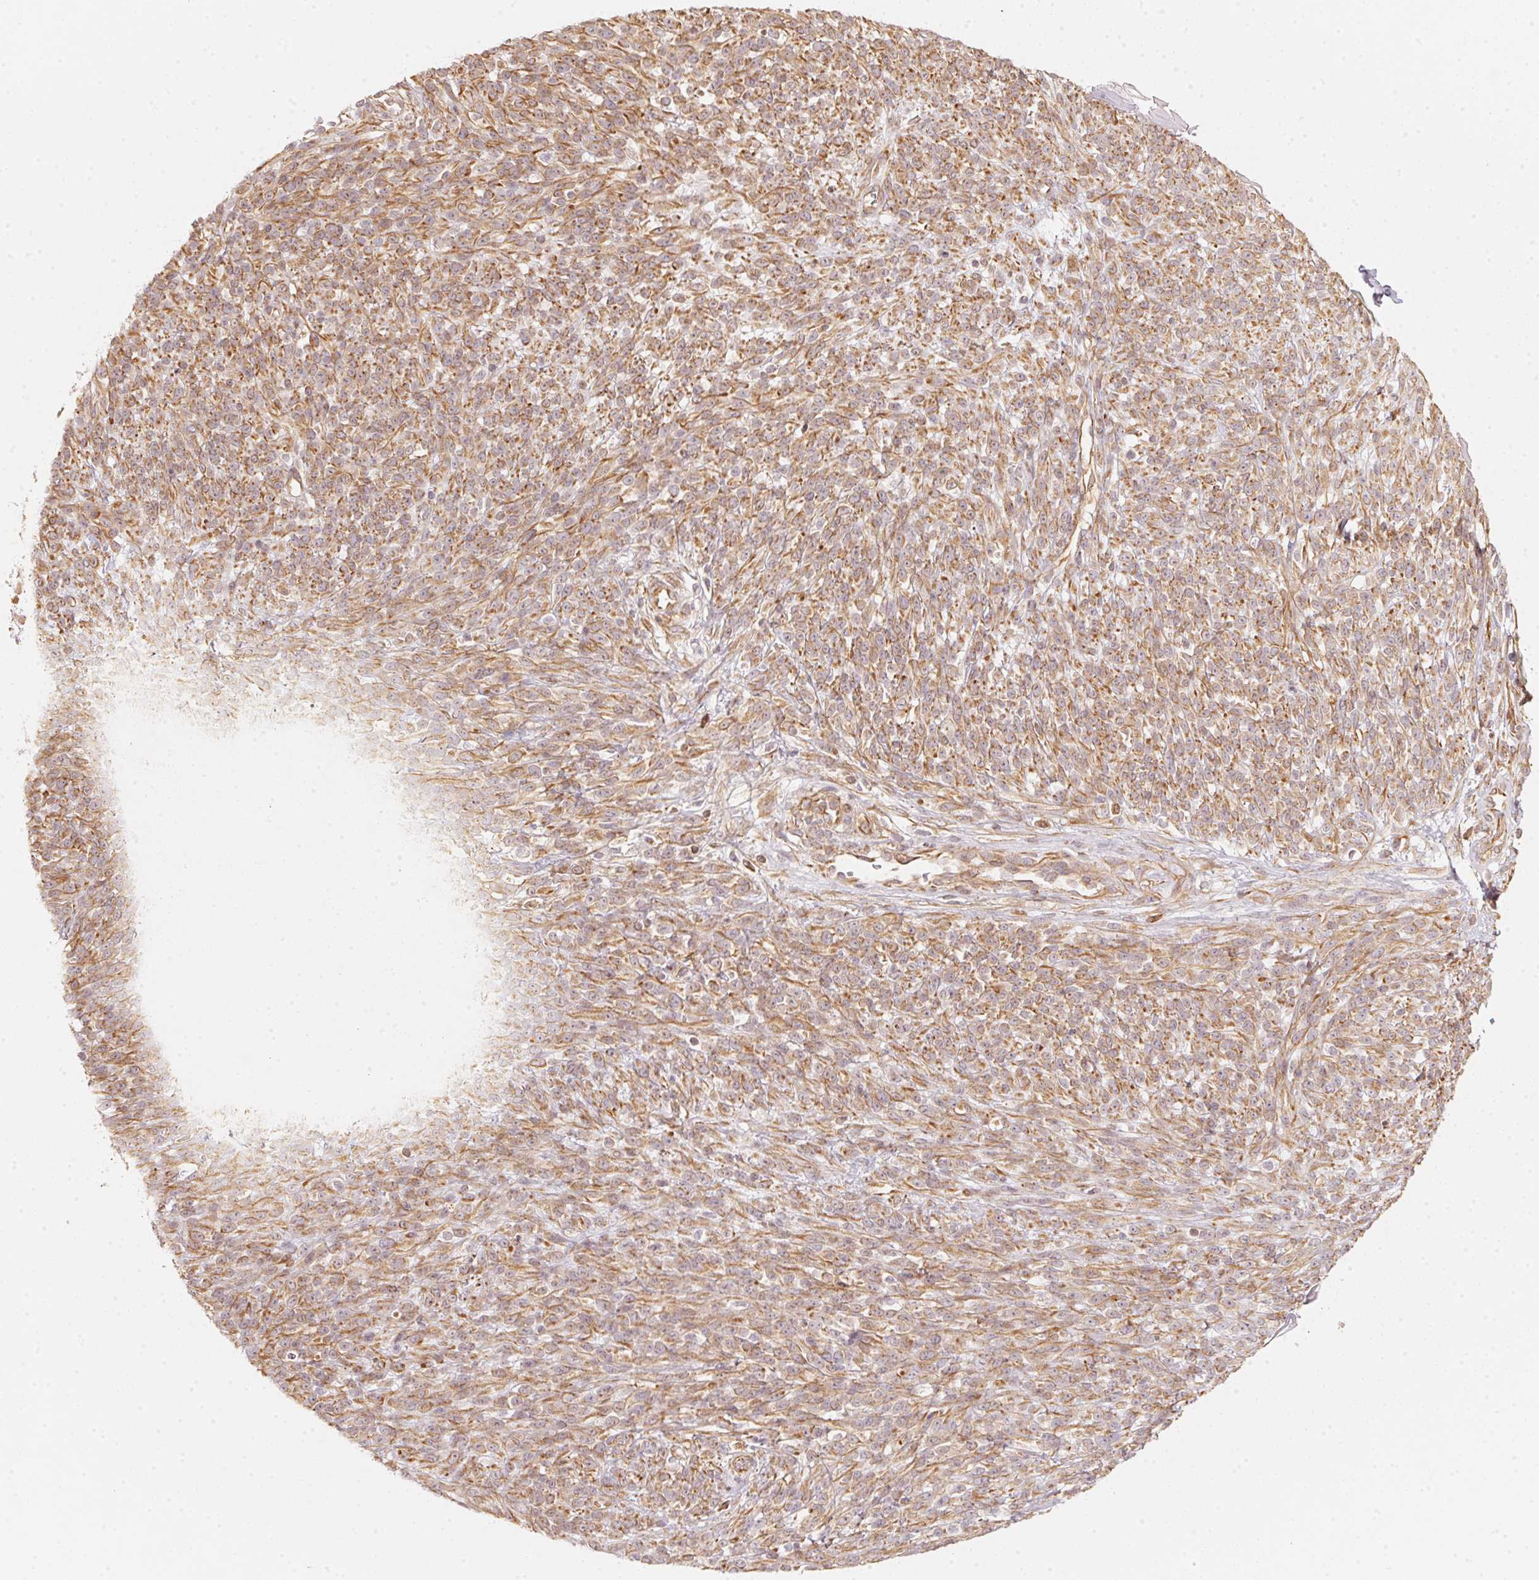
{"staining": {"intensity": "weak", "quantity": ">75%", "location": "cytoplasmic/membranous"}, "tissue": "melanoma", "cell_type": "Tumor cells", "image_type": "cancer", "snomed": [{"axis": "morphology", "description": "Malignant melanoma, NOS"}, {"axis": "topography", "description": "Skin"}, {"axis": "topography", "description": "Skin of trunk"}], "caption": "Brown immunohistochemical staining in human malignant melanoma demonstrates weak cytoplasmic/membranous positivity in approximately >75% of tumor cells. (brown staining indicates protein expression, while blue staining denotes nuclei).", "gene": "FOXR2", "patient": {"sex": "male", "age": 74}}